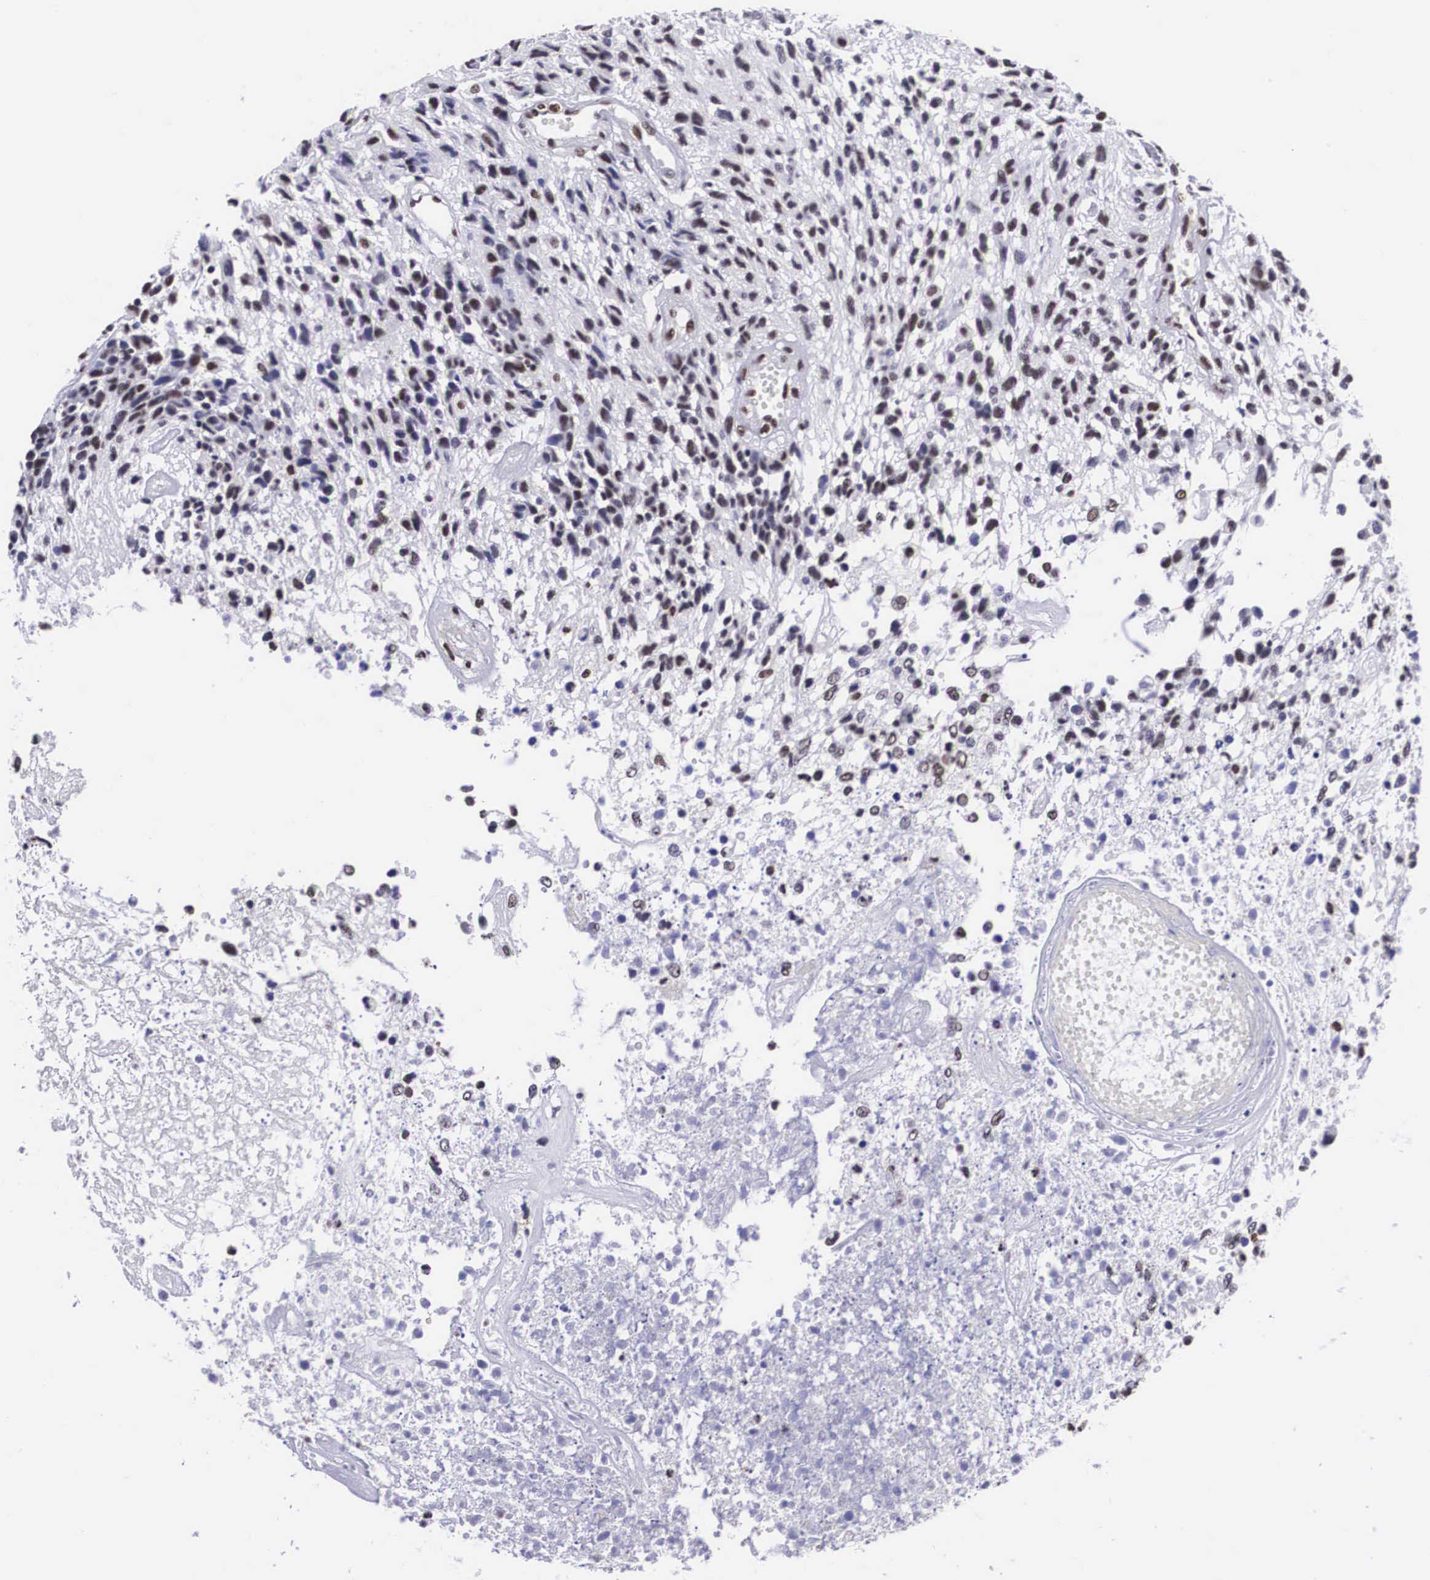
{"staining": {"intensity": "moderate", "quantity": ">75%", "location": "nuclear"}, "tissue": "glioma", "cell_type": "Tumor cells", "image_type": "cancer", "snomed": [{"axis": "morphology", "description": "Glioma, malignant, High grade"}, {"axis": "topography", "description": "Brain"}], "caption": "IHC photomicrograph of human glioma stained for a protein (brown), which exhibits medium levels of moderate nuclear staining in about >75% of tumor cells.", "gene": "SF3A1", "patient": {"sex": "male", "age": 77}}